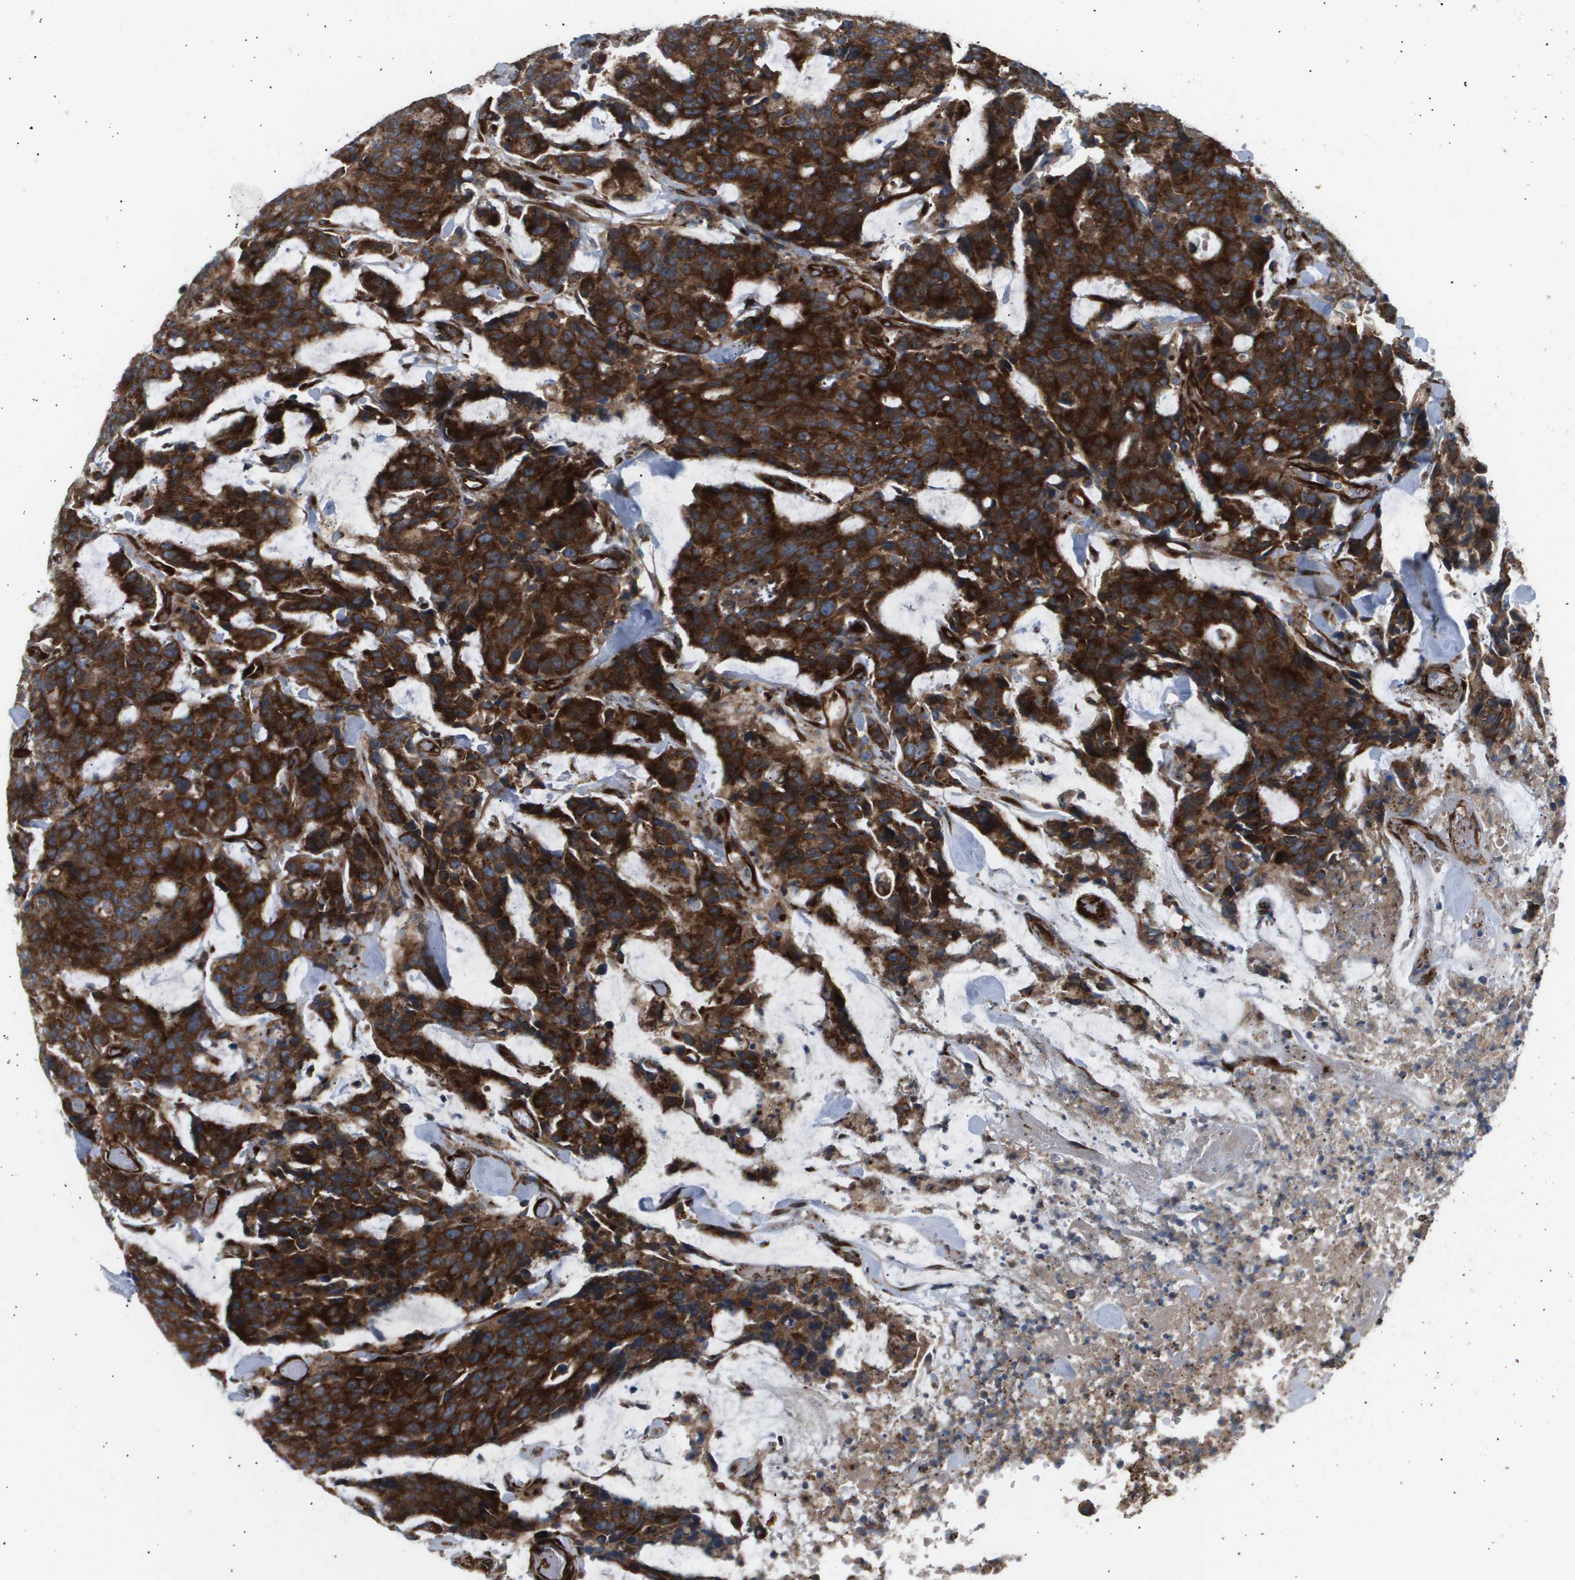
{"staining": {"intensity": "strong", "quantity": ">75%", "location": "cytoplasmic/membranous"}, "tissue": "colorectal cancer", "cell_type": "Tumor cells", "image_type": "cancer", "snomed": [{"axis": "morphology", "description": "Adenocarcinoma, NOS"}, {"axis": "topography", "description": "Colon"}], "caption": "This photomicrograph exhibits immunohistochemistry (IHC) staining of human colorectal adenocarcinoma, with high strong cytoplasmic/membranous expression in about >75% of tumor cells.", "gene": "LYSMD3", "patient": {"sex": "female", "age": 86}}